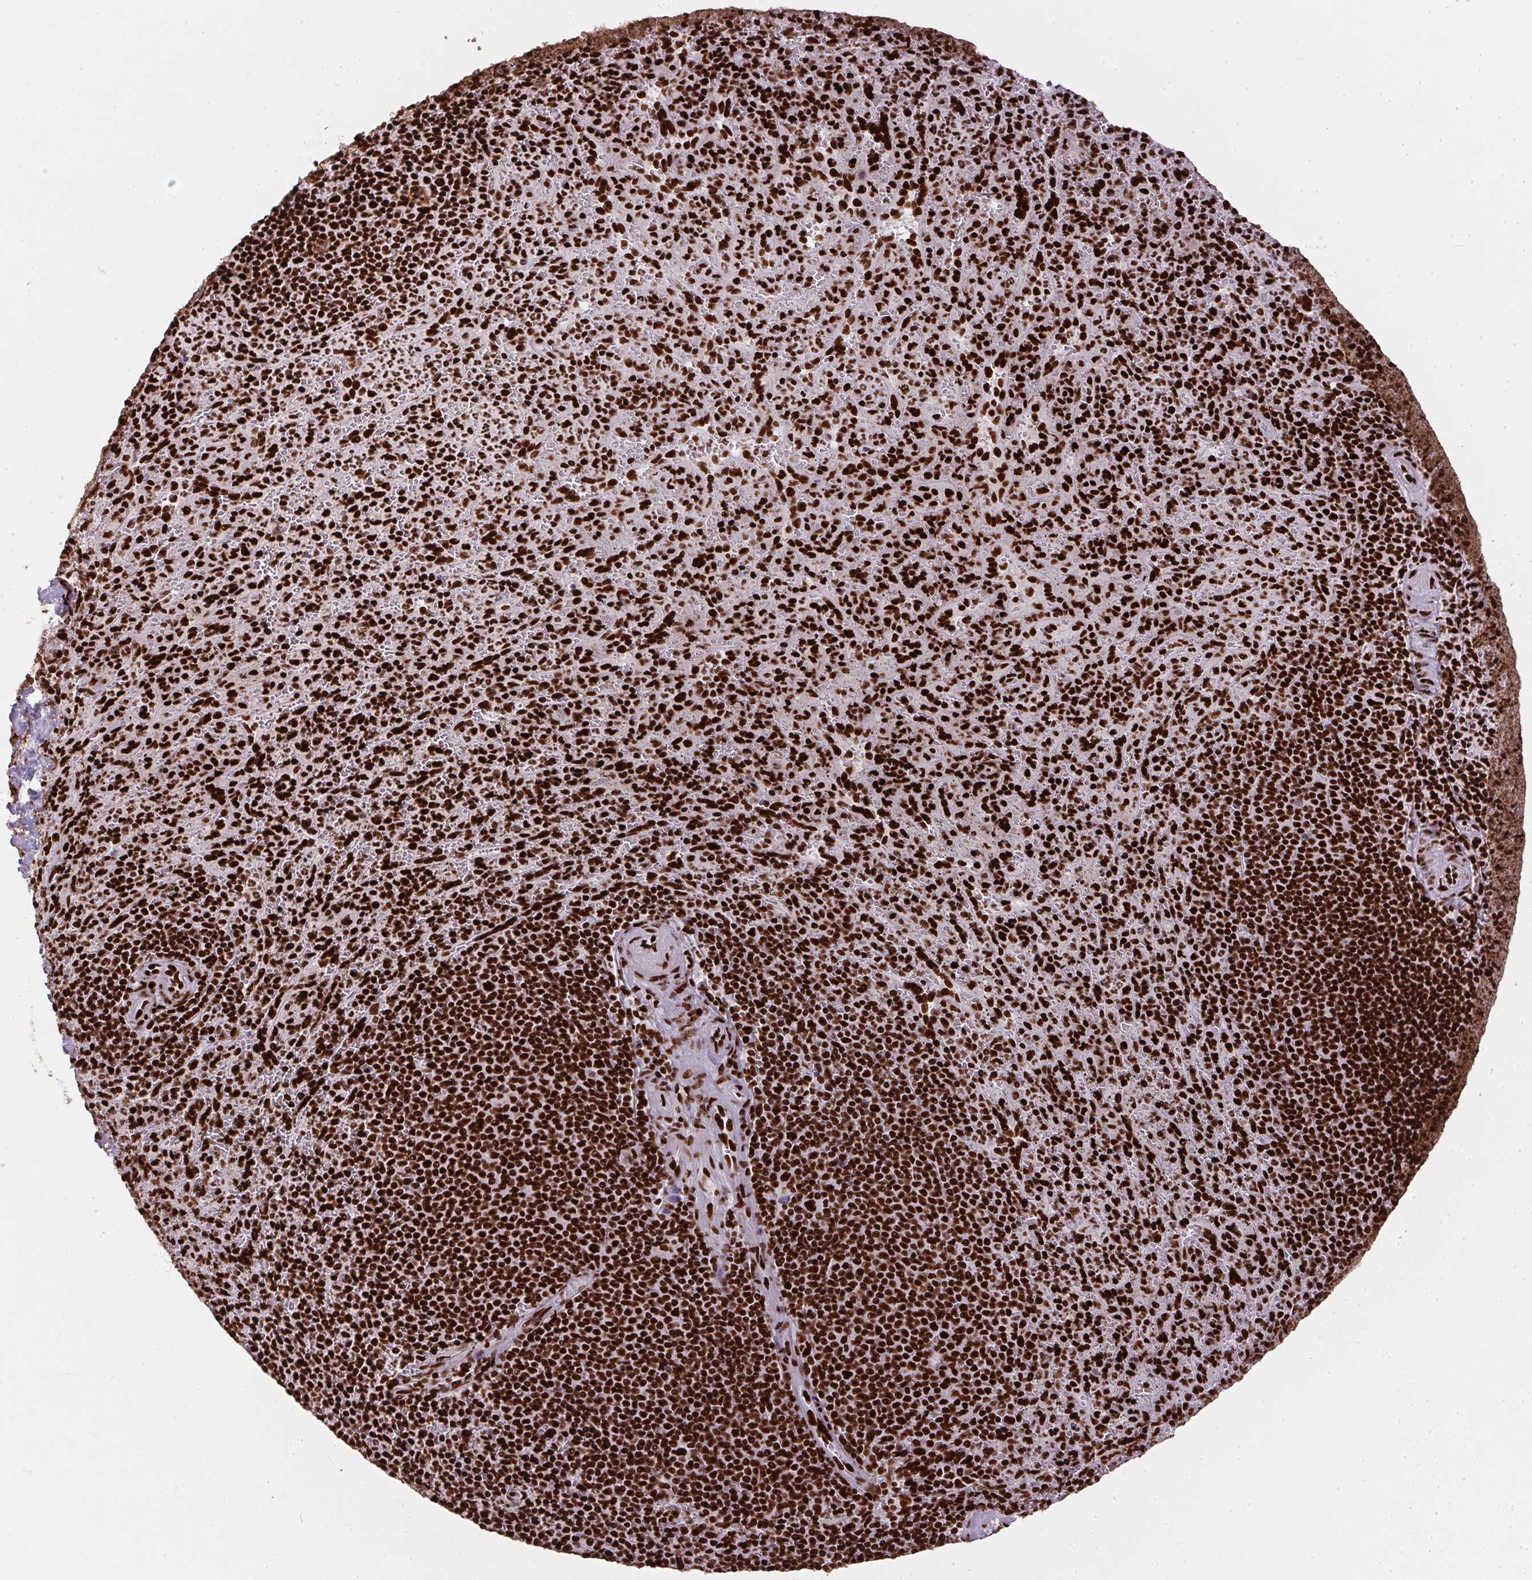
{"staining": {"intensity": "strong", "quantity": ">75%", "location": "nuclear"}, "tissue": "spleen", "cell_type": "Cells in red pulp", "image_type": "normal", "snomed": [{"axis": "morphology", "description": "Normal tissue, NOS"}, {"axis": "topography", "description": "Spleen"}], "caption": "Protein expression analysis of unremarkable spleen exhibits strong nuclear expression in approximately >75% of cells in red pulp.", "gene": "PAGE3", "patient": {"sex": "male", "age": 57}}